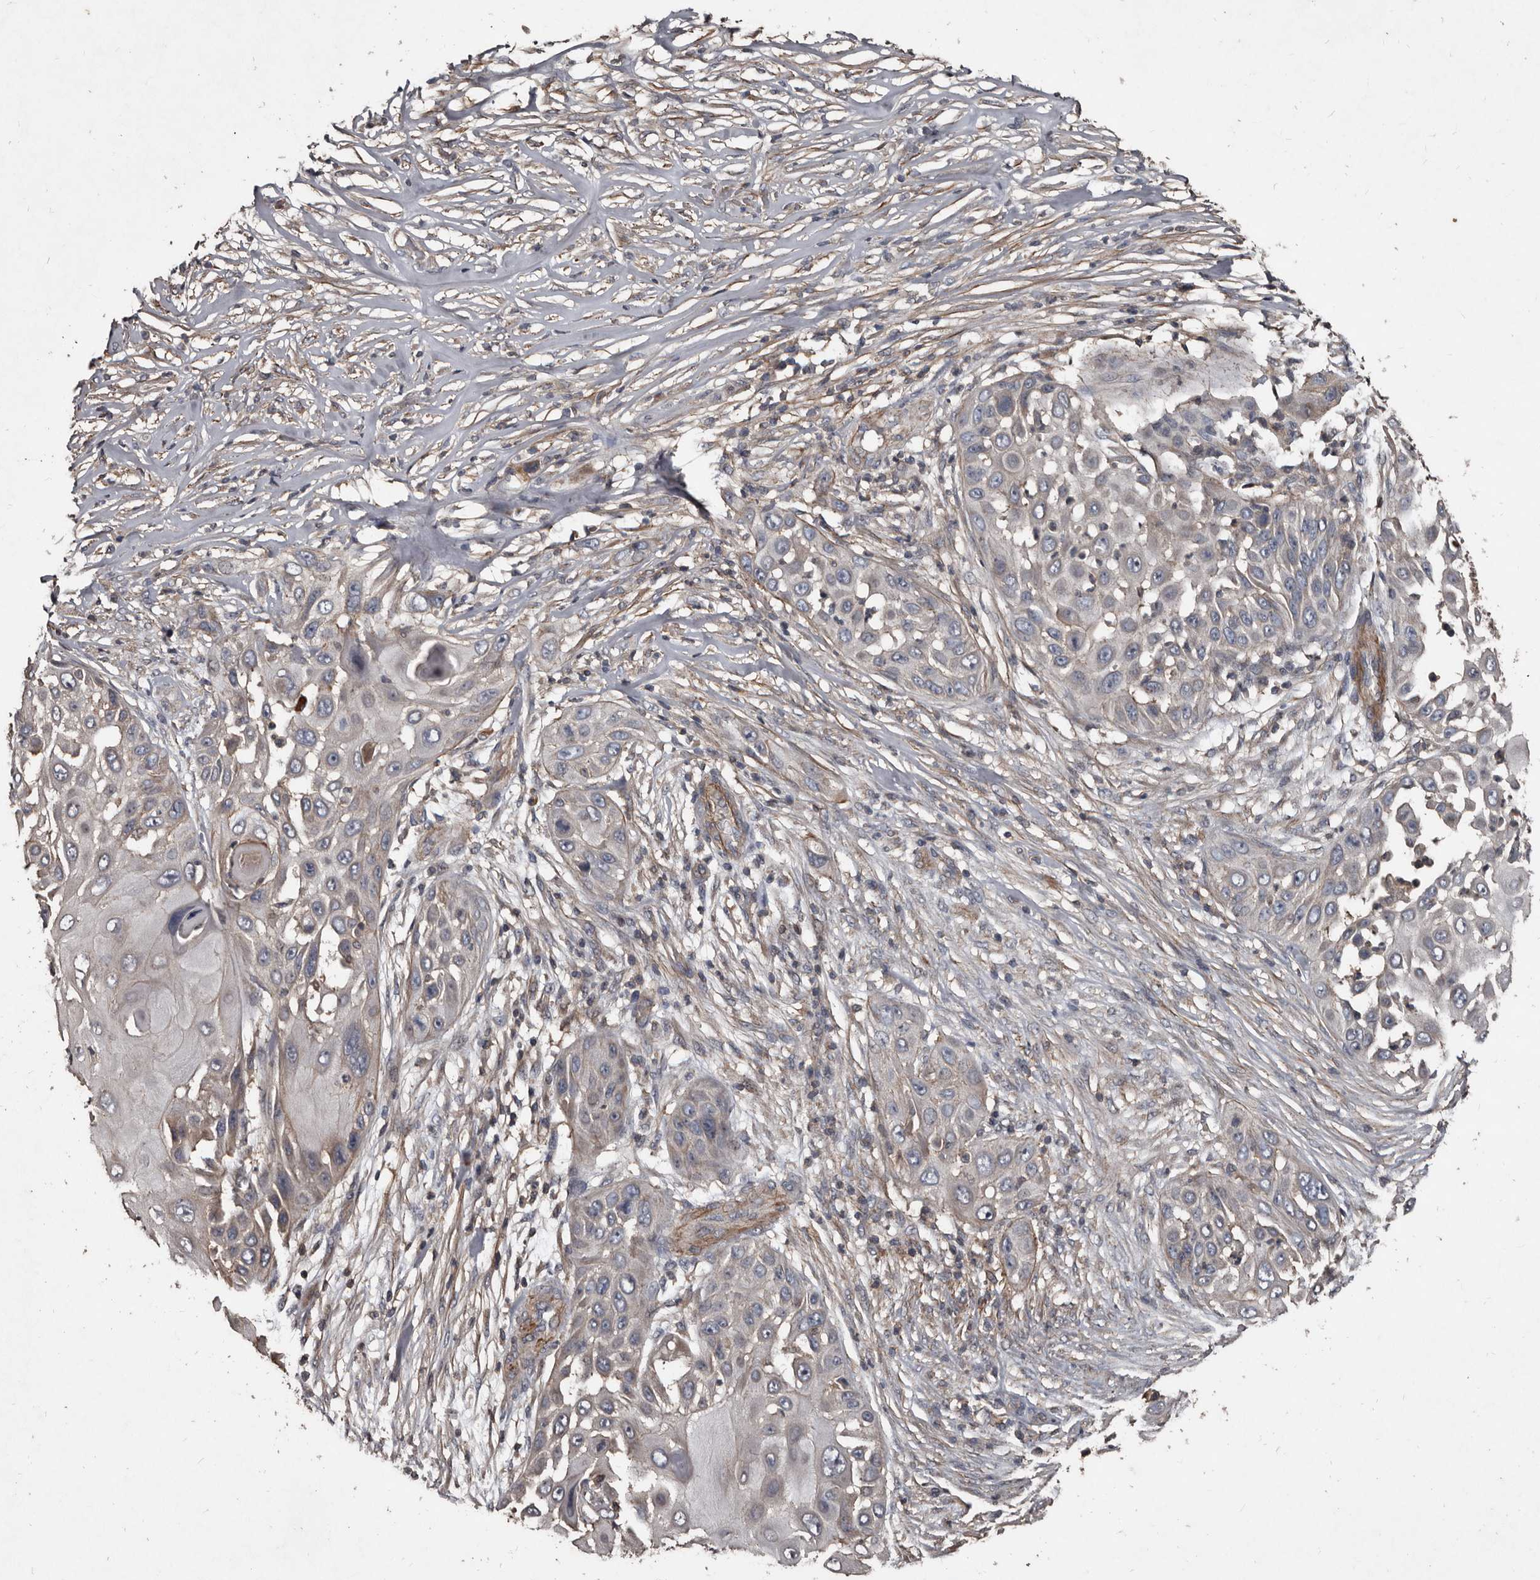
{"staining": {"intensity": "negative", "quantity": "none", "location": "none"}, "tissue": "skin cancer", "cell_type": "Tumor cells", "image_type": "cancer", "snomed": [{"axis": "morphology", "description": "Squamous cell carcinoma, NOS"}, {"axis": "topography", "description": "Skin"}], "caption": "An IHC histopathology image of squamous cell carcinoma (skin) is shown. There is no staining in tumor cells of squamous cell carcinoma (skin).", "gene": "GREB1", "patient": {"sex": "female", "age": 44}}